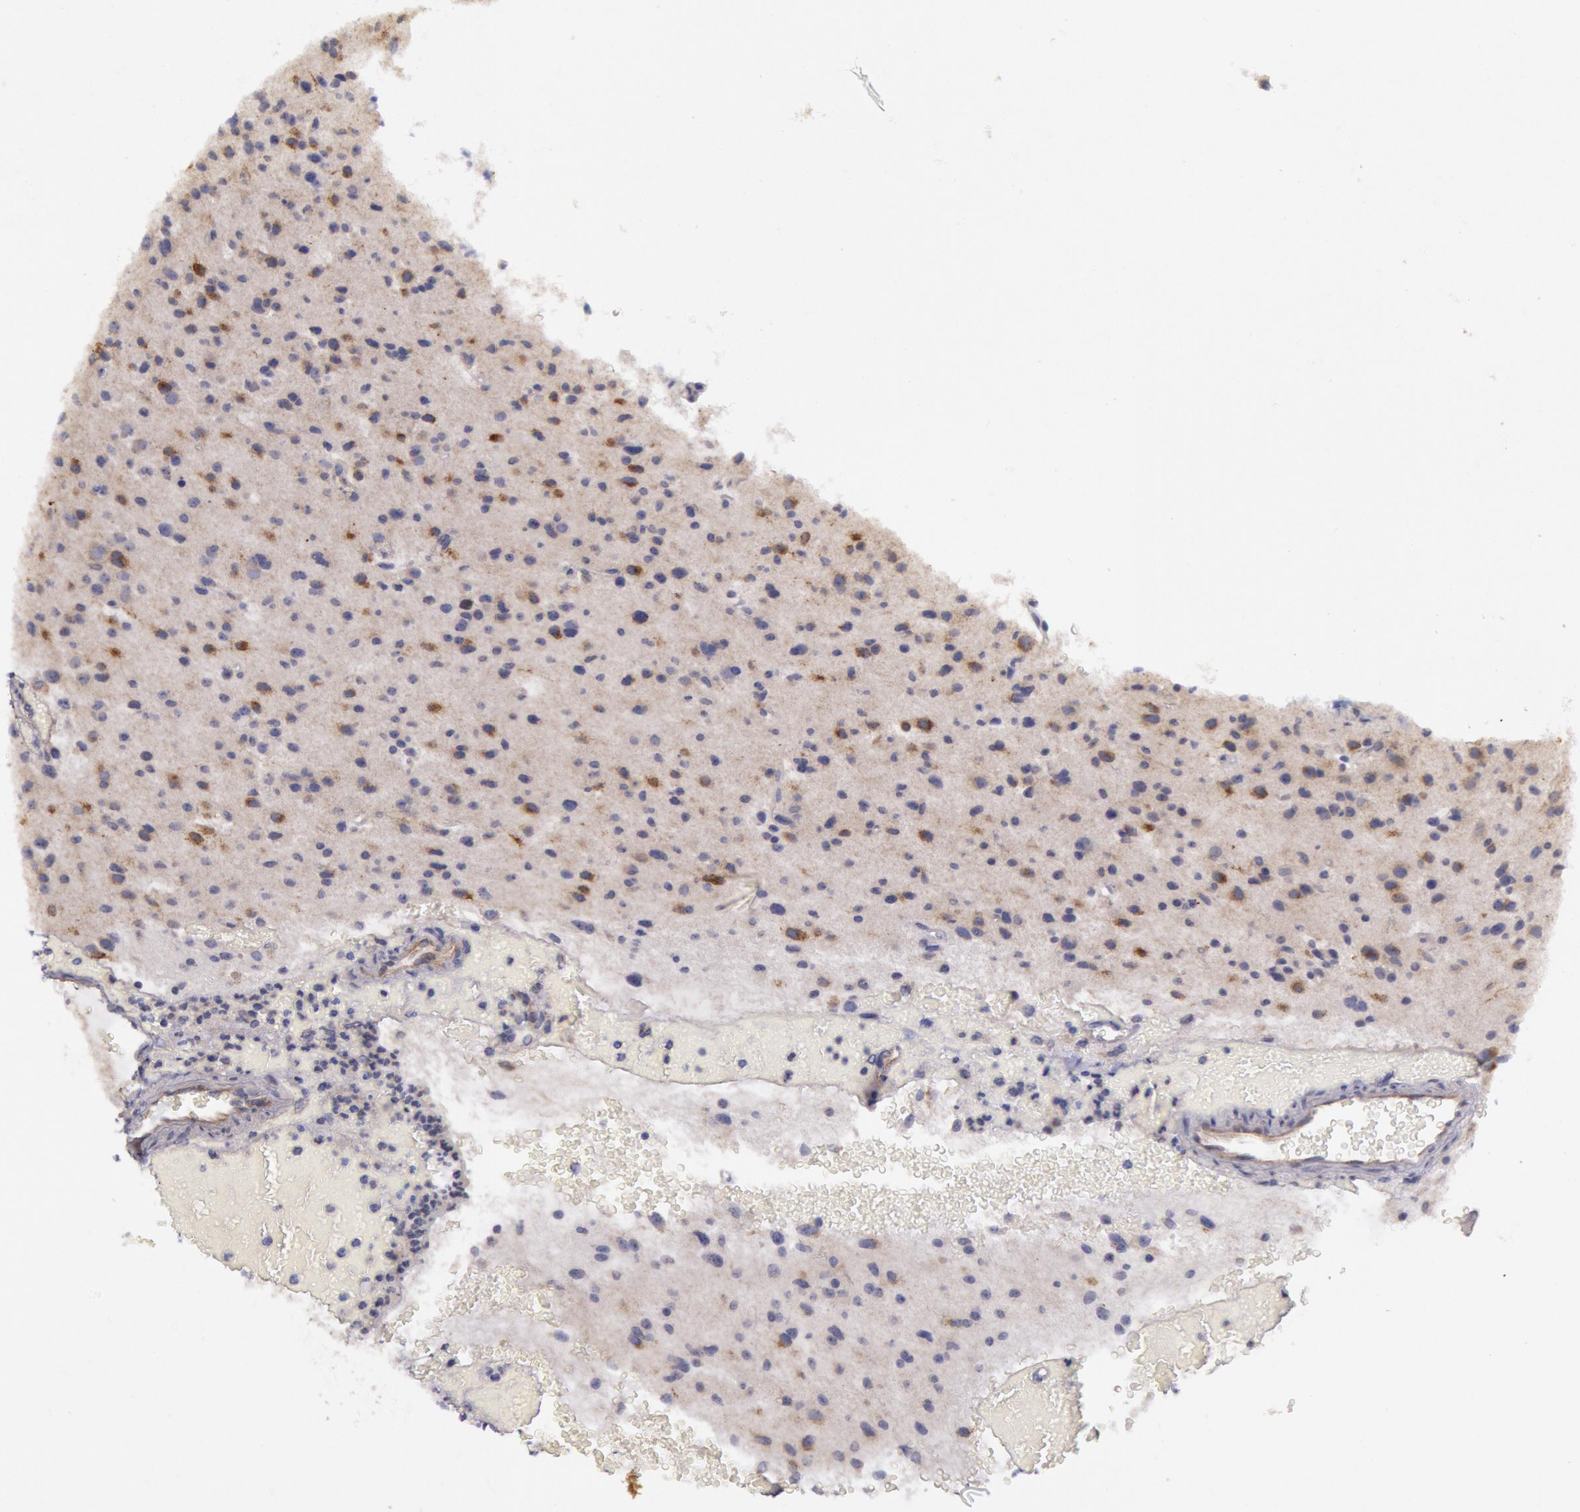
{"staining": {"intensity": "negative", "quantity": "none", "location": "none"}, "tissue": "glioma", "cell_type": "Tumor cells", "image_type": "cancer", "snomed": [{"axis": "morphology", "description": "Glioma, malignant, Low grade"}, {"axis": "topography", "description": "Brain"}], "caption": "IHC histopathology image of neoplastic tissue: glioma stained with DAB (3,3'-diaminobenzidine) exhibits no significant protein expression in tumor cells.", "gene": "AMOTL1", "patient": {"sex": "female", "age": 46}}